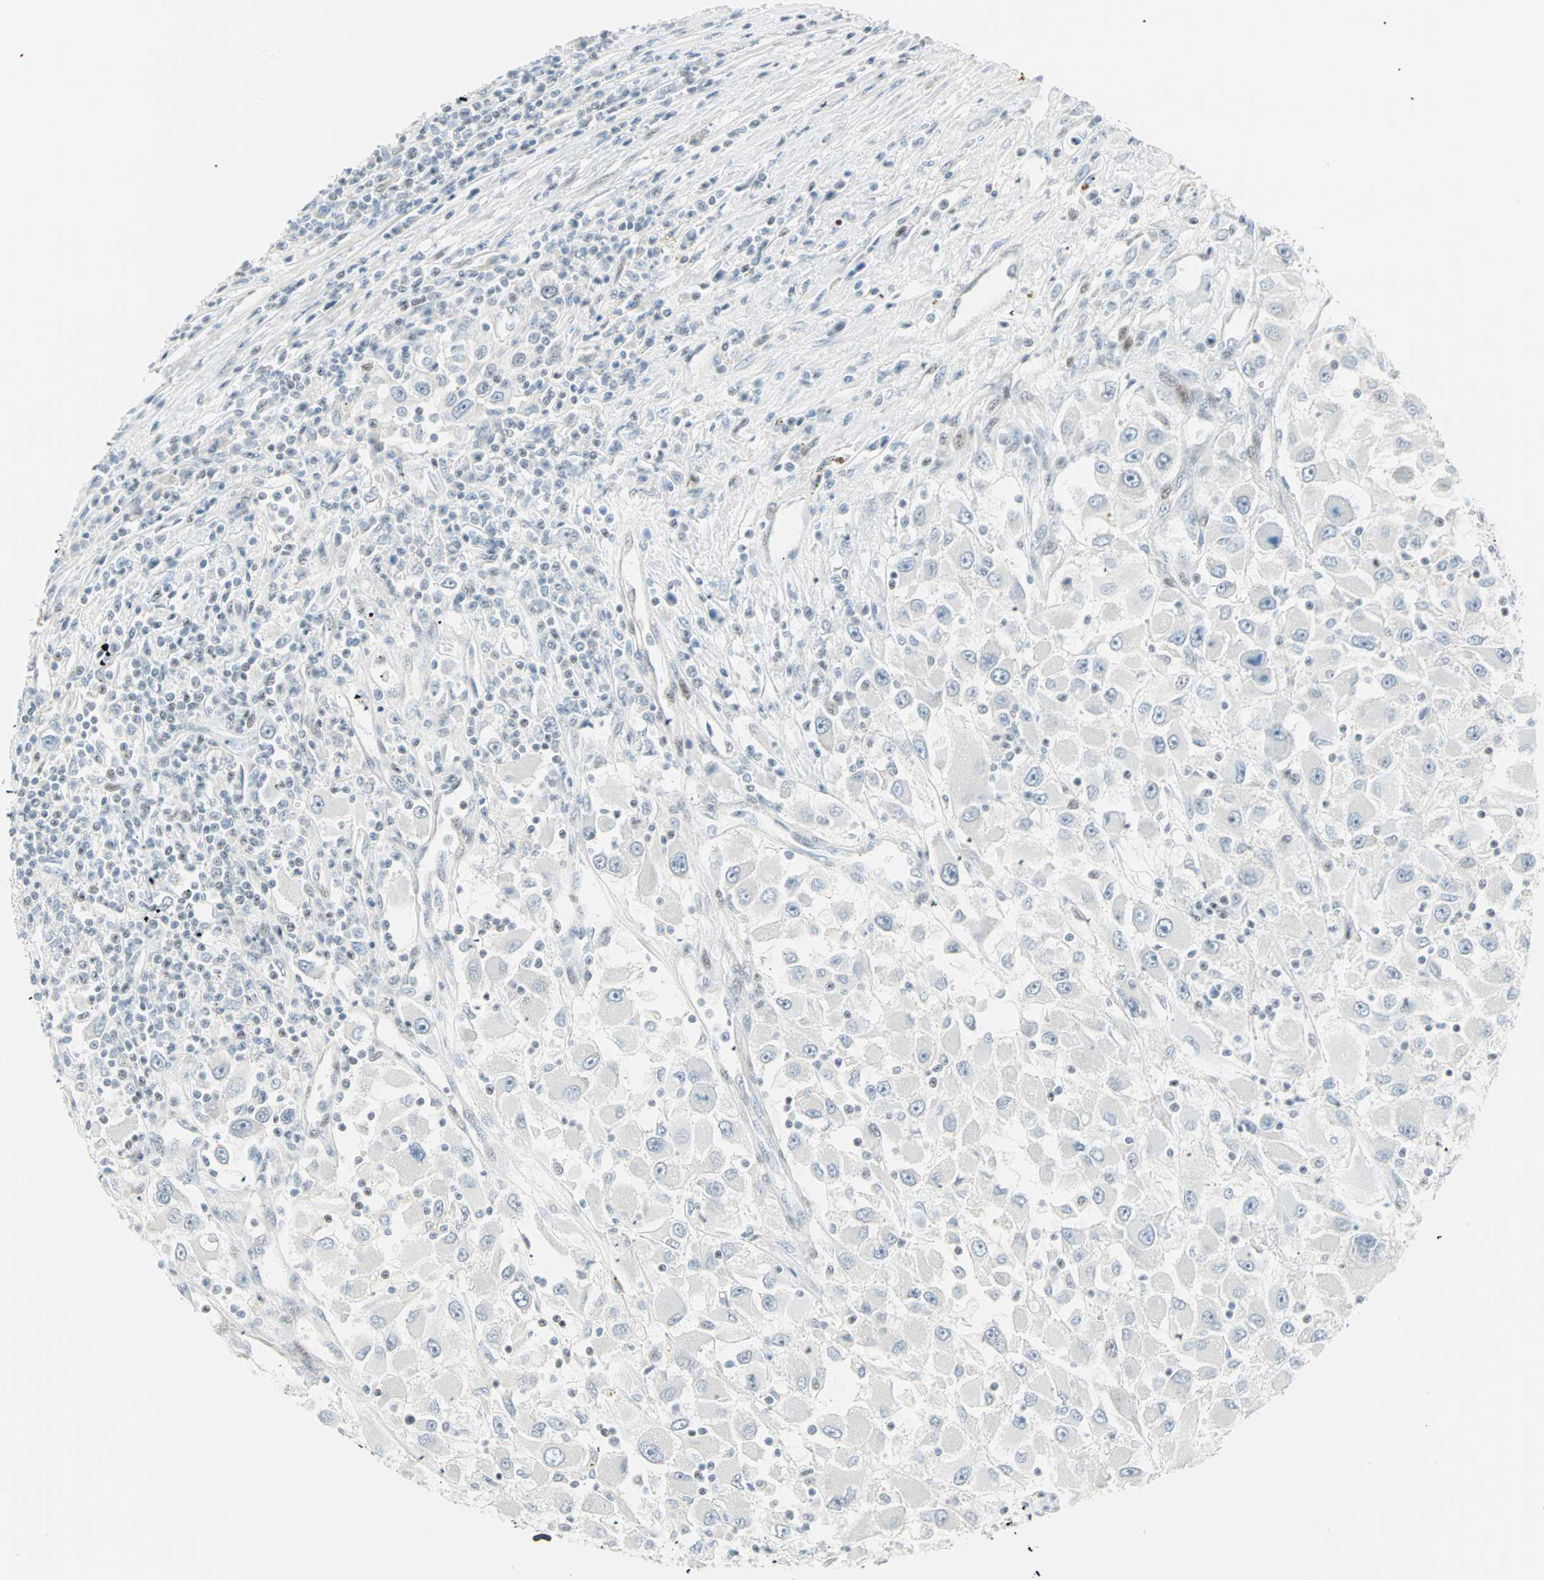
{"staining": {"intensity": "negative", "quantity": "none", "location": "none"}, "tissue": "renal cancer", "cell_type": "Tumor cells", "image_type": "cancer", "snomed": [{"axis": "morphology", "description": "Adenocarcinoma, NOS"}, {"axis": "topography", "description": "Kidney"}], "caption": "Protein analysis of renal cancer (adenocarcinoma) reveals no significant staining in tumor cells. (Stains: DAB (3,3'-diaminobenzidine) immunohistochemistry with hematoxylin counter stain, Microscopy: brightfield microscopy at high magnification).", "gene": "PKNOX1", "patient": {"sex": "female", "age": 52}}